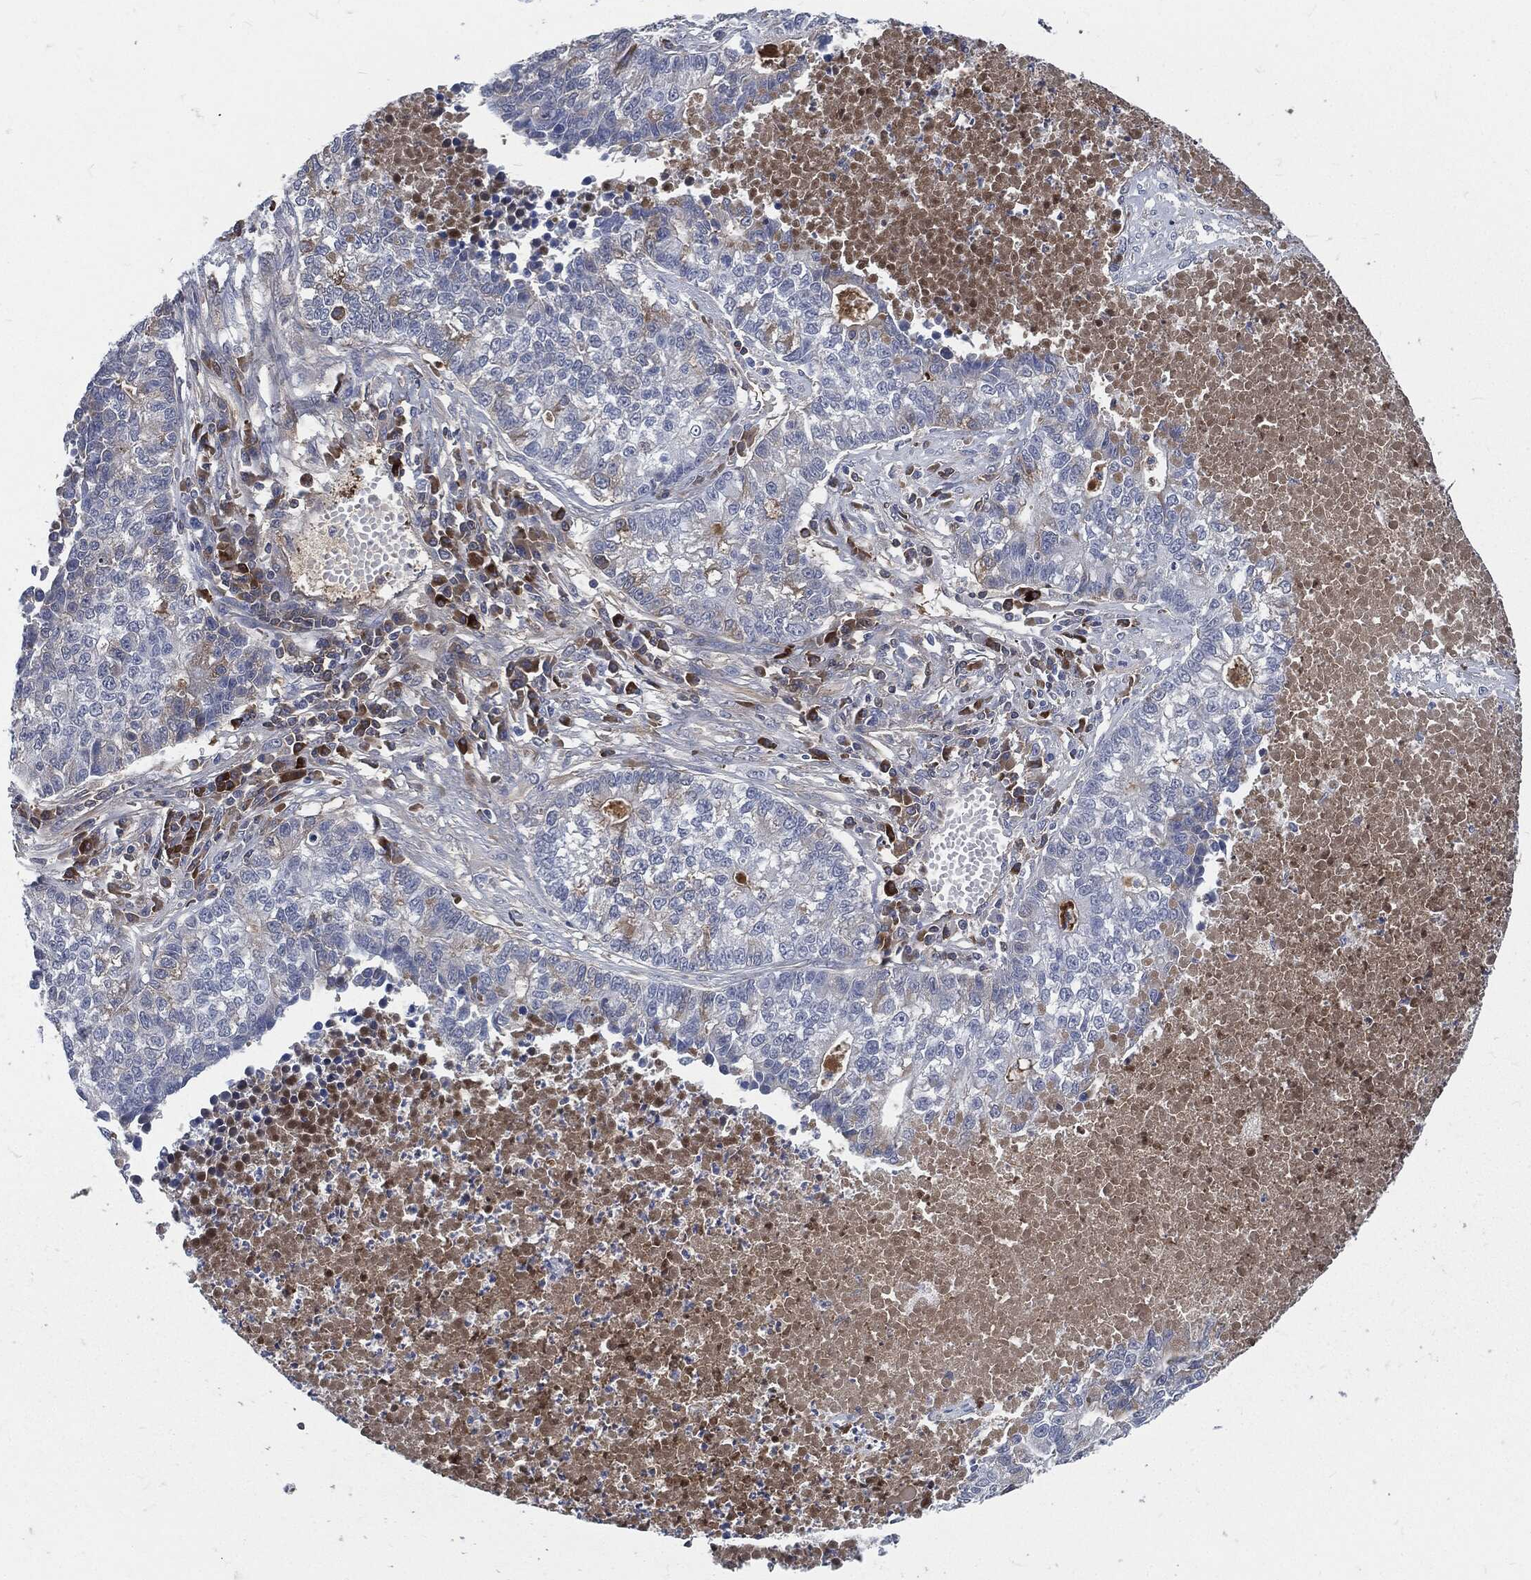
{"staining": {"intensity": "weak", "quantity": "<25%", "location": "cytoplasmic/membranous"}, "tissue": "lung cancer", "cell_type": "Tumor cells", "image_type": "cancer", "snomed": [{"axis": "morphology", "description": "Adenocarcinoma, NOS"}, {"axis": "topography", "description": "Lung"}], "caption": "IHC photomicrograph of neoplastic tissue: lung adenocarcinoma stained with DAB (3,3'-diaminobenzidine) shows no significant protein staining in tumor cells.", "gene": "MST1", "patient": {"sex": "male", "age": 57}}